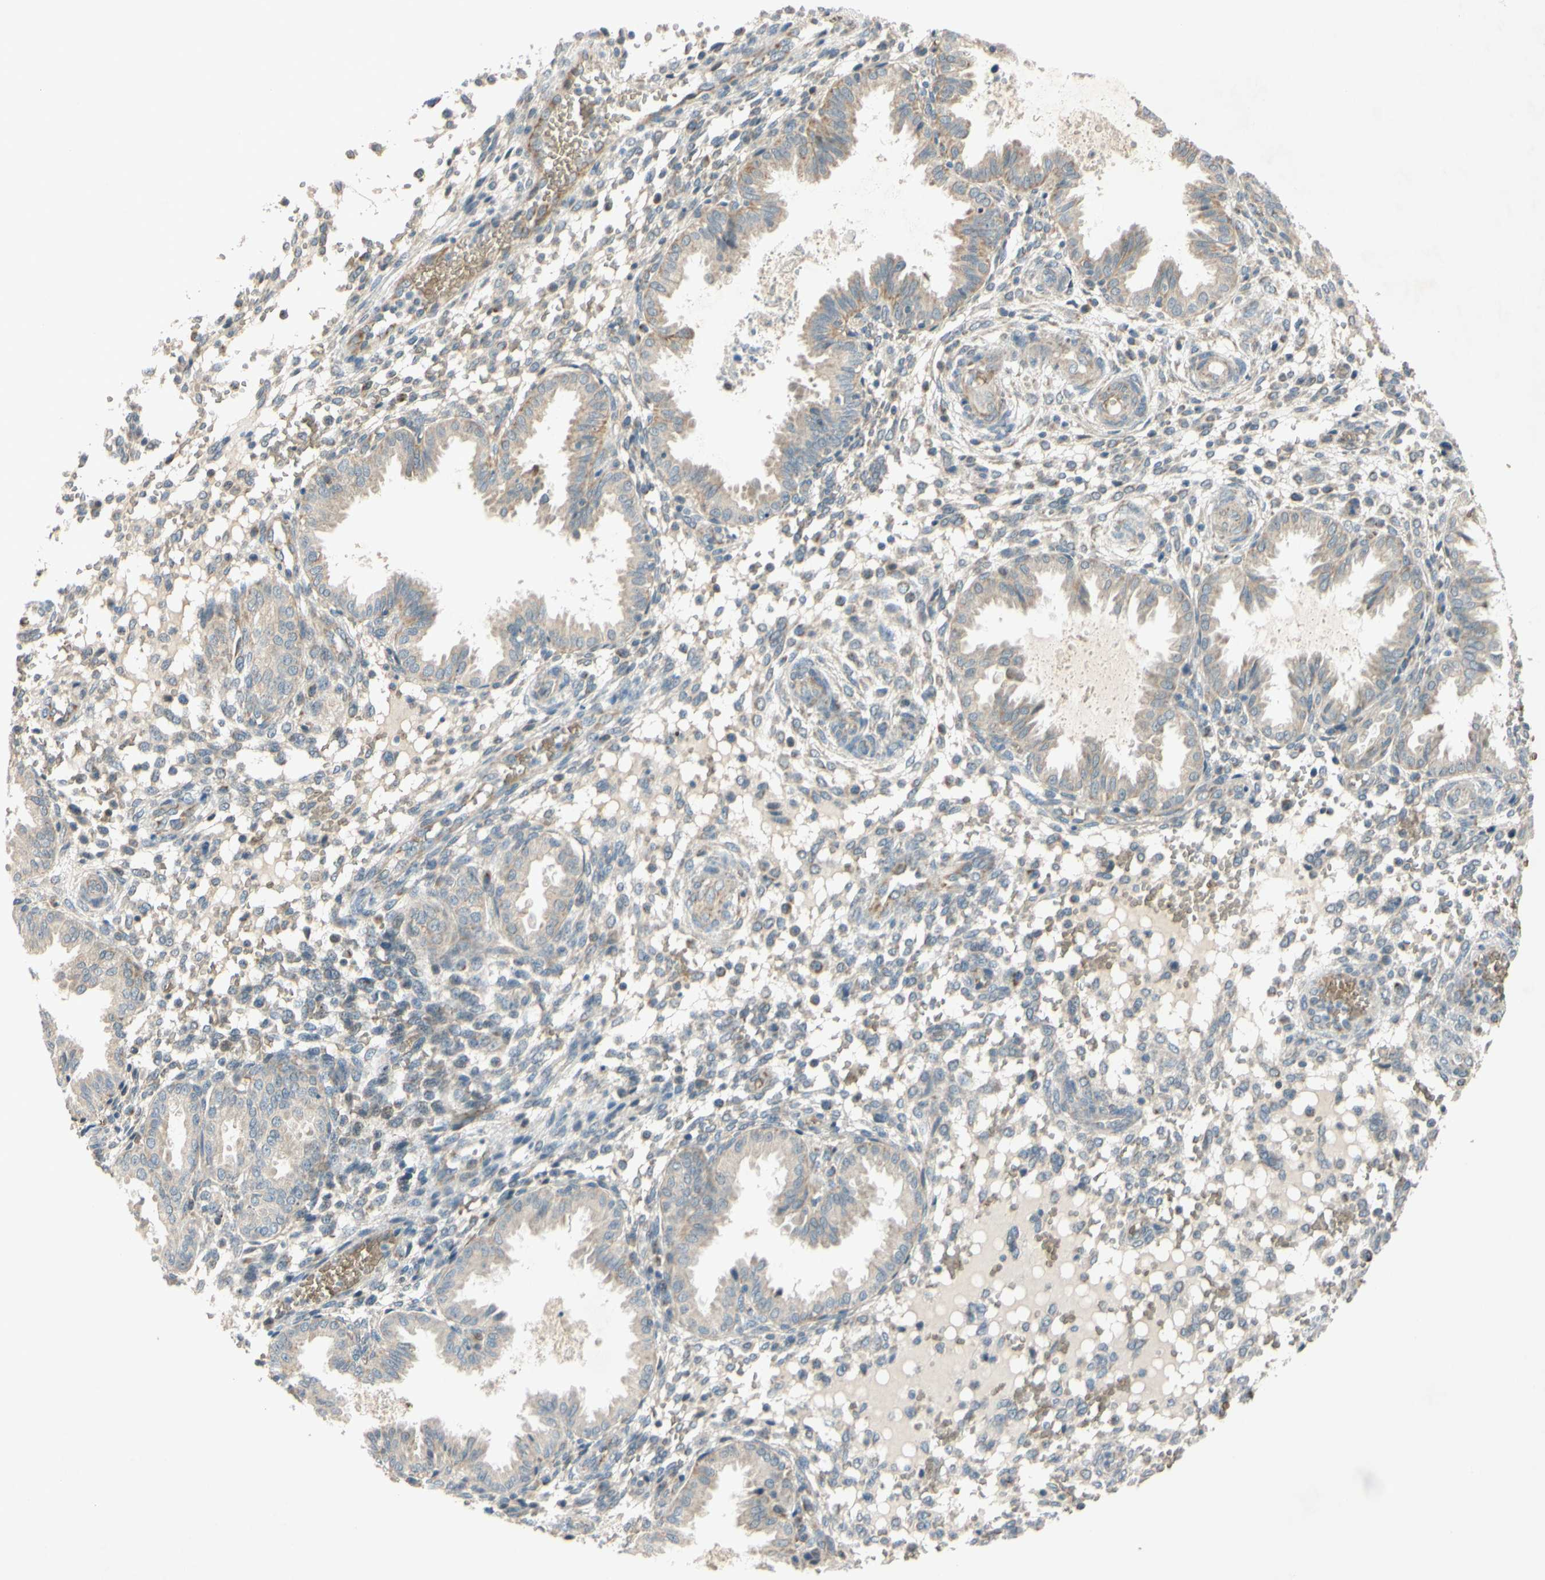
{"staining": {"intensity": "weak", "quantity": "25%-75%", "location": "cytoplasmic/membranous"}, "tissue": "endometrium", "cell_type": "Cells in endometrial stroma", "image_type": "normal", "snomed": [{"axis": "morphology", "description": "Normal tissue, NOS"}, {"axis": "topography", "description": "Endometrium"}], "caption": "Immunohistochemistry photomicrograph of benign endometrium stained for a protein (brown), which reveals low levels of weak cytoplasmic/membranous staining in approximately 25%-75% of cells in endometrial stroma.", "gene": "GYPC", "patient": {"sex": "female", "age": 33}}